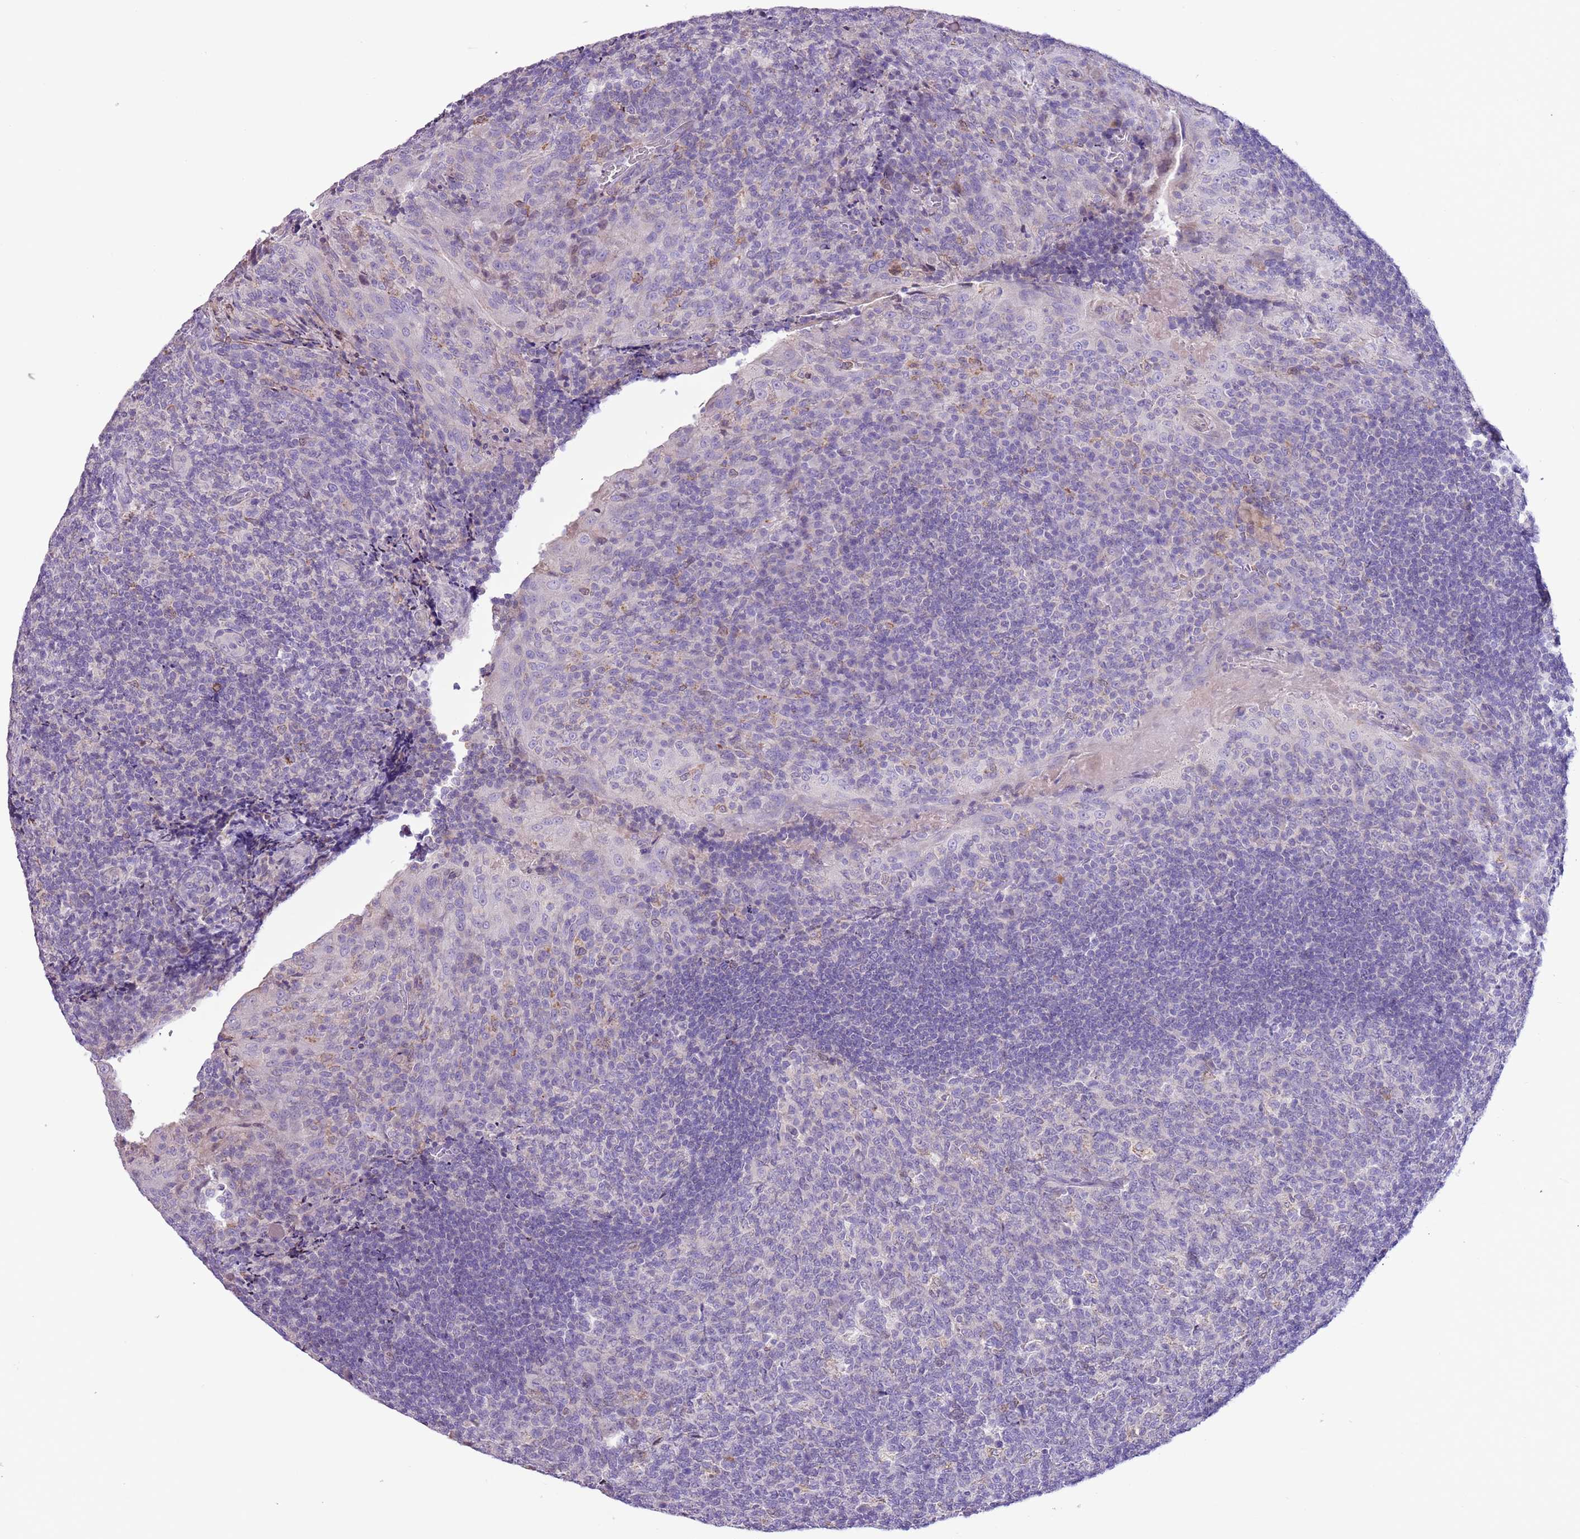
{"staining": {"intensity": "negative", "quantity": "none", "location": "none"}, "tissue": "tonsil", "cell_type": "Germinal center cells", "image_type": "normal", "snomed": [{"axis": "morphology", "description": "Normal tissue, NOS"}, {"axis": "topography", "description": "Tonsil"}], "caption": "Histopathology image shows no protein staining in germinal center cells of benign tonsil. Nuclei are stained in blue.", "gene": "ZNF697", "patient": {"sex": "male", "age": 17}}